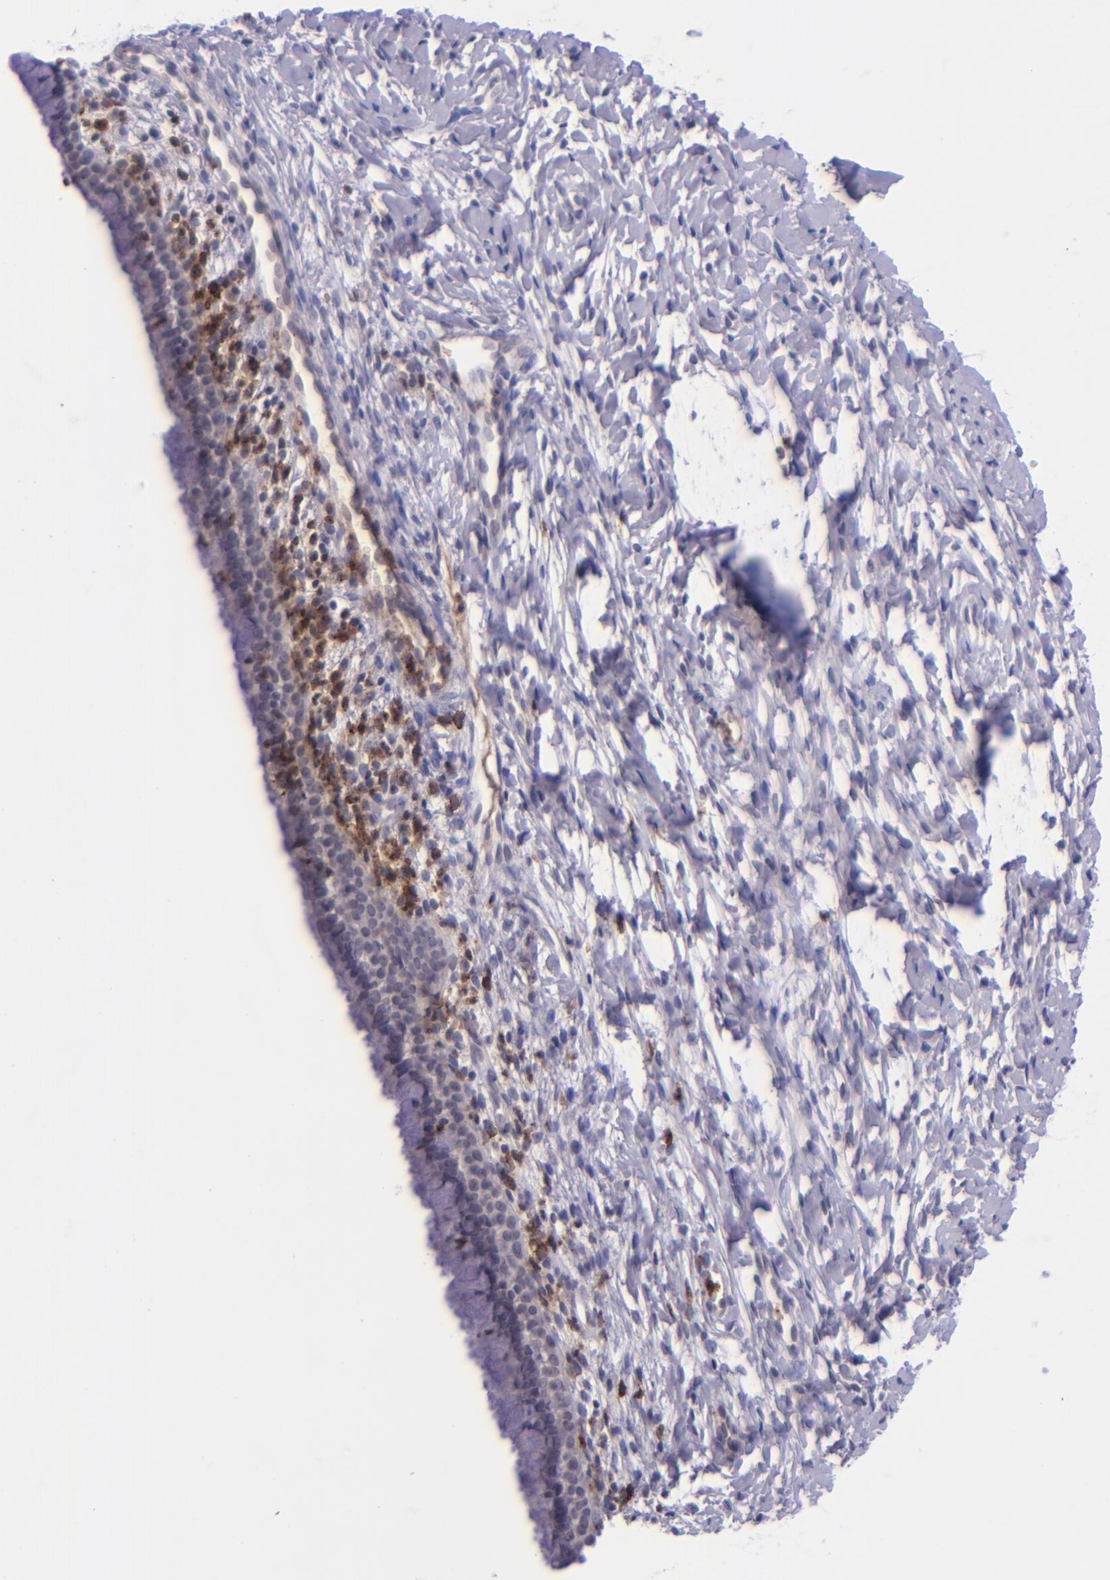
{"staining": {"intensity": "negative", "quantity": "none", "location": "none"}, "tissue": "cervix", "cell_type": "Glandular cells", "image_type": "normal", "snomed": [{"axis": "morphology", "description": "Normal tissue, NOS"}, {"axis": "topography", "description": "Cervix"}], "caption": "The immunohistochemistry (IHC) photomicrograph has no significant staining in glandular cells of cervix. Nuclei are stained in blue.", "gene": "SELL", "patient": {"sex": "female", "age": 46}}